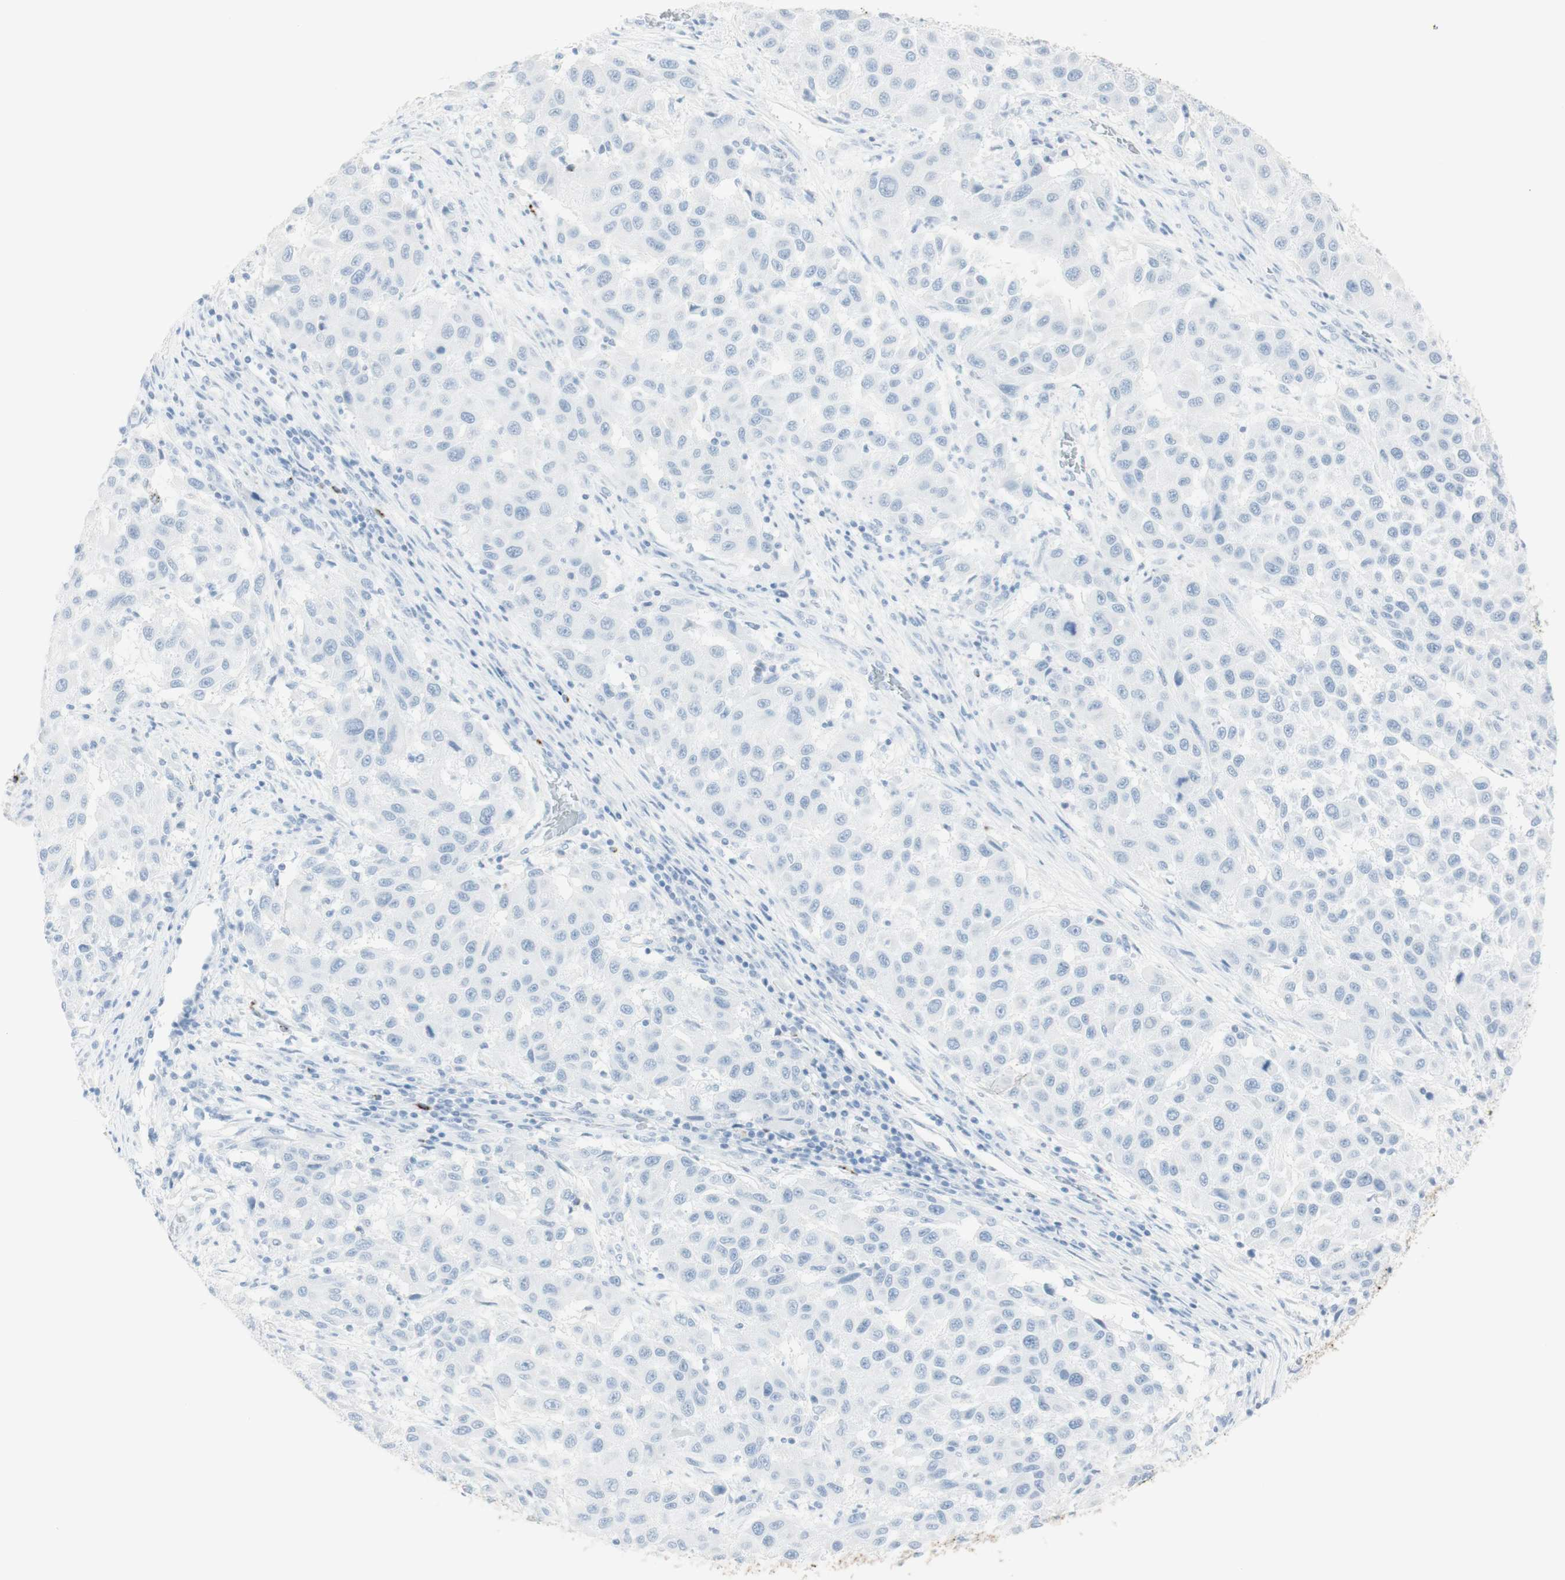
{"staining": {"intensity": "negative", "quantity": "none", "location": "none"}, "tissue": "melanoma", "cell_type": "Tumor cells", "image_type": "cancer", "snomed": [{"axis": "morphology", "description": "Malignant melanoma, Metastatic site"}, {"axis": "topography", "description": "Lymph node"}], "caption": "High magnification brightfield microscopy of melanoma stained with DAB (3,3'-diaminobenzidine) (brown) and counterstained with hematoxylin (blue): tumor cells show no significant expression.", "gene": "NAPSA", "patient": {"sex": "male", "age": 61}}